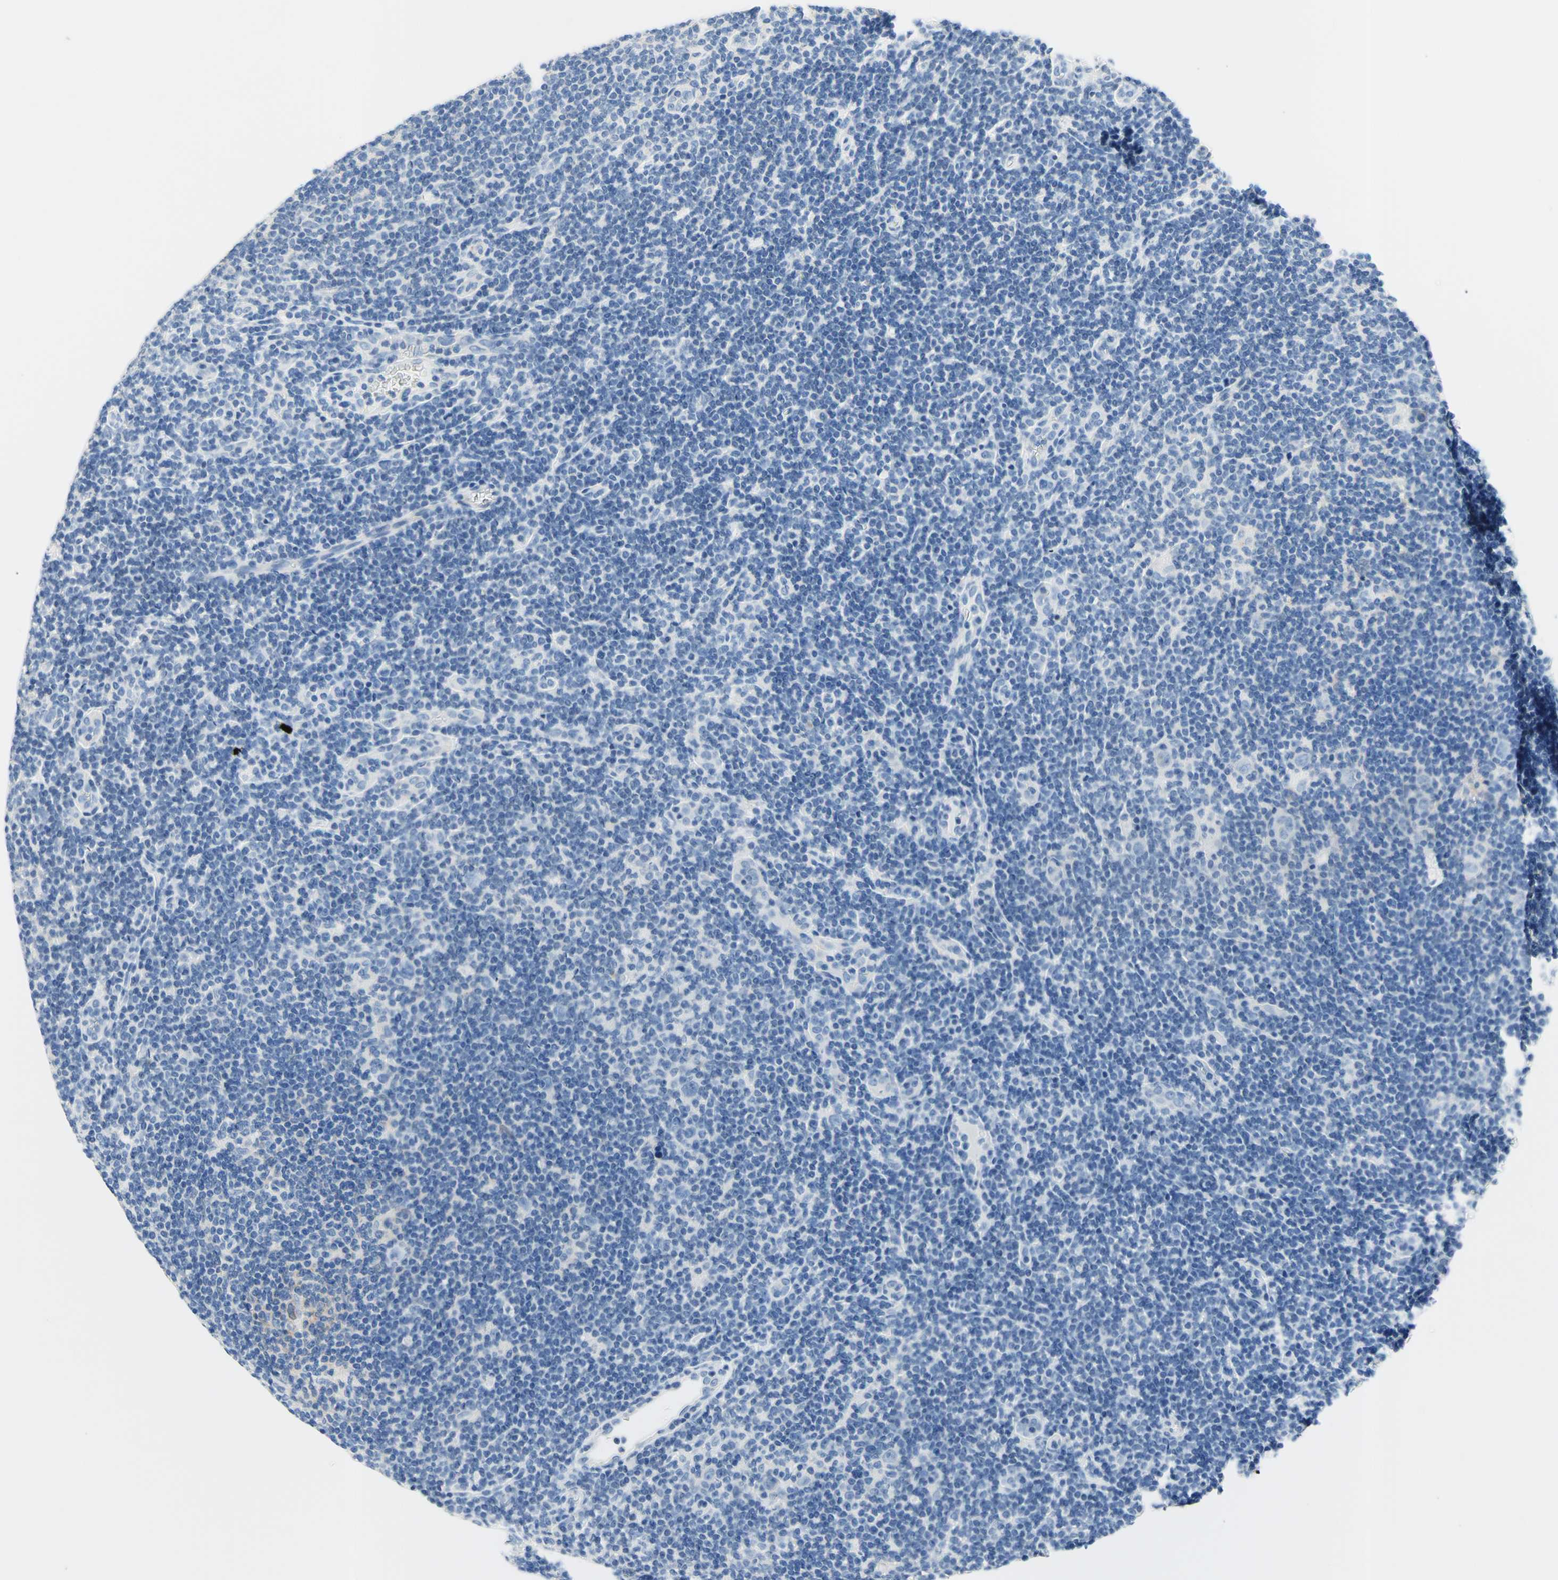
{"staining": {"intensity": "negative", "quantity": "none", "location": "none"}, "tissue": "lymphoma", "cell_type": "Tumor cells", "image_type": "cancer", "snomed": [{"axis": "morphology", "description": "Hodgkin's disease, NOS"}, {"axis": "topography", "description": "Lymph node"}], "caption": "Tumor cells show no significant protein positivity in lymphoma.", "gene": "HPCA", "patient": {"sex": "female", "age": 57}}